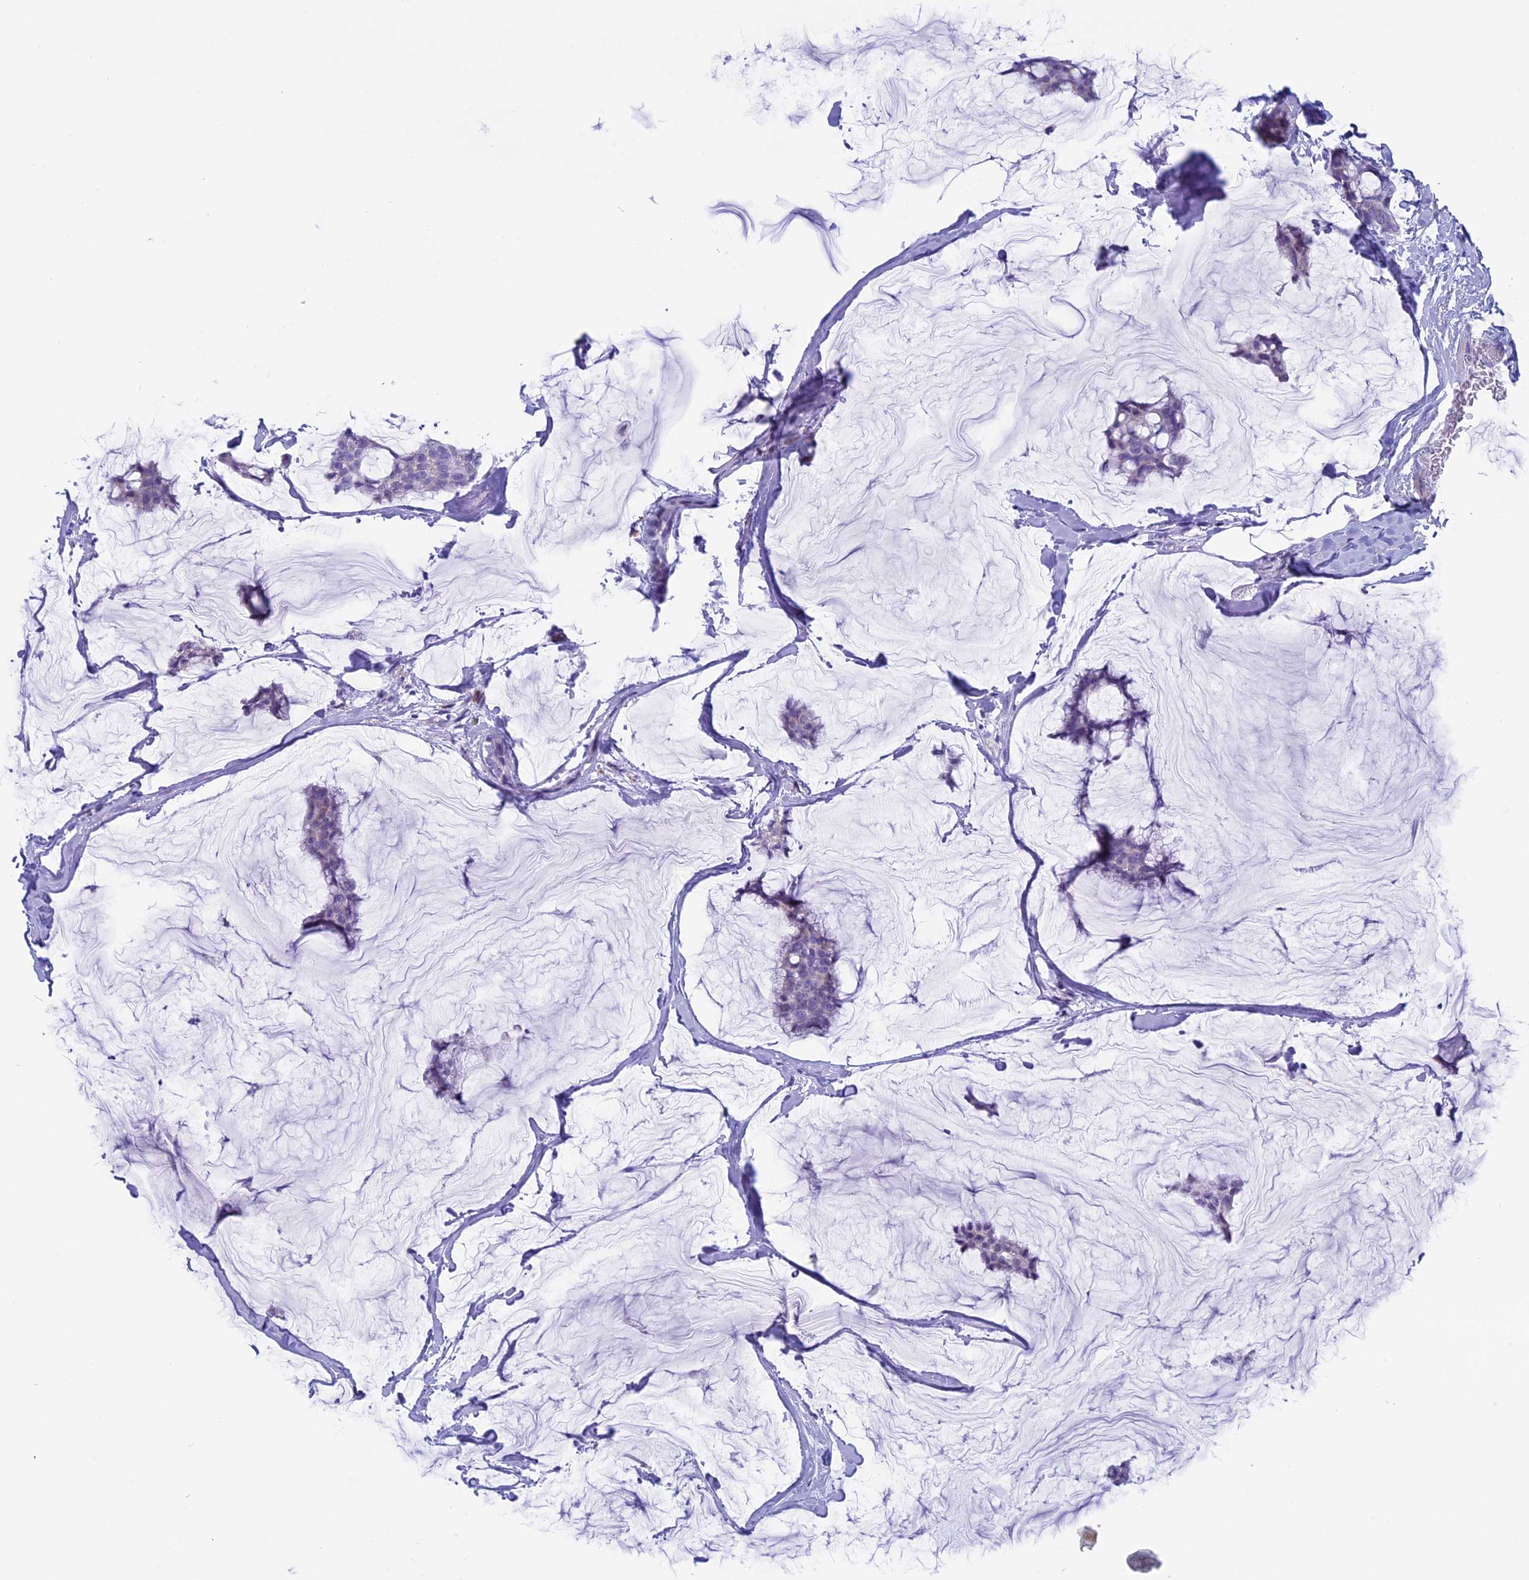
{"staining": {"intensity": "negative", "quantity": "none", "location": "none"}, "tissue": "breast cancer", "cell_type": "Tumor cells", "image_type": "cancer", "snomed": [{"axis": "morphology", "description": "Duct carcinoma"}, {"axis": "topography", "description": "Breast"}], "caption": "The immunohistochemistry histopathology image has no significant positivity in tumor cells of breast intraductal carcinoma tissue. The staining was performed using DAB to visualize the protein expression in brown, while the nuclei were stained in blue with hematoxylin (Magnification: 20x).", "gene": "ZNF563", "patient": {"sex": "female", "age": 93}}